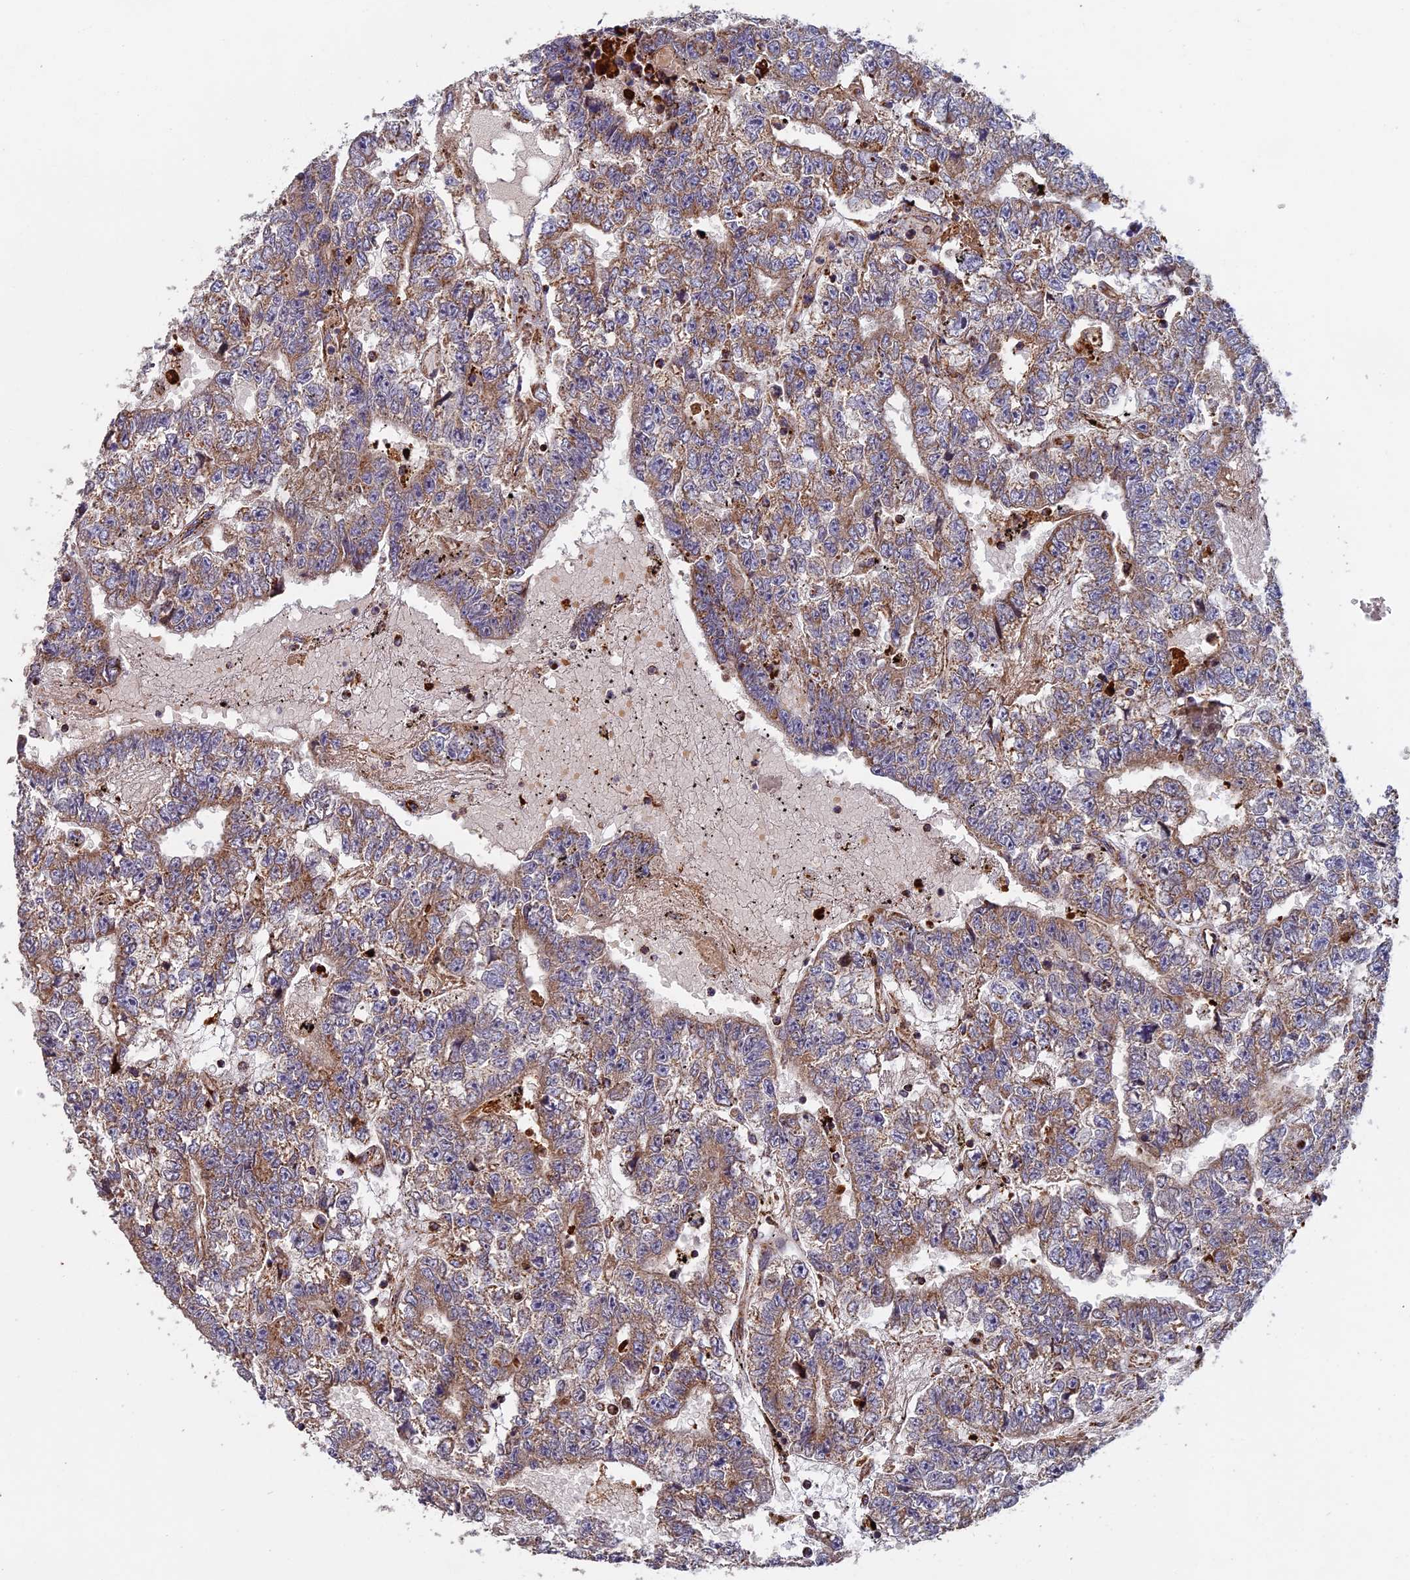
{"staining": {"intensity": "moderate", "quantity": ">75%", "location": "cytoplasmic/membranous"}, "tissue": "testis cancer", "cell_type": "Tumor cells", "image_type": "cancer", "snomed": [{"axis": "morphology", "description": "Carcinoma, Embryonal, NOS"}, {"axis": "topography", "description": "Testis"}], "caption": "Human testis cancer stained with a protein marker exhibits moderate staining in tumor cells.", "gene": "EDAR", "patient": {"sex": "male", "age": 25}}